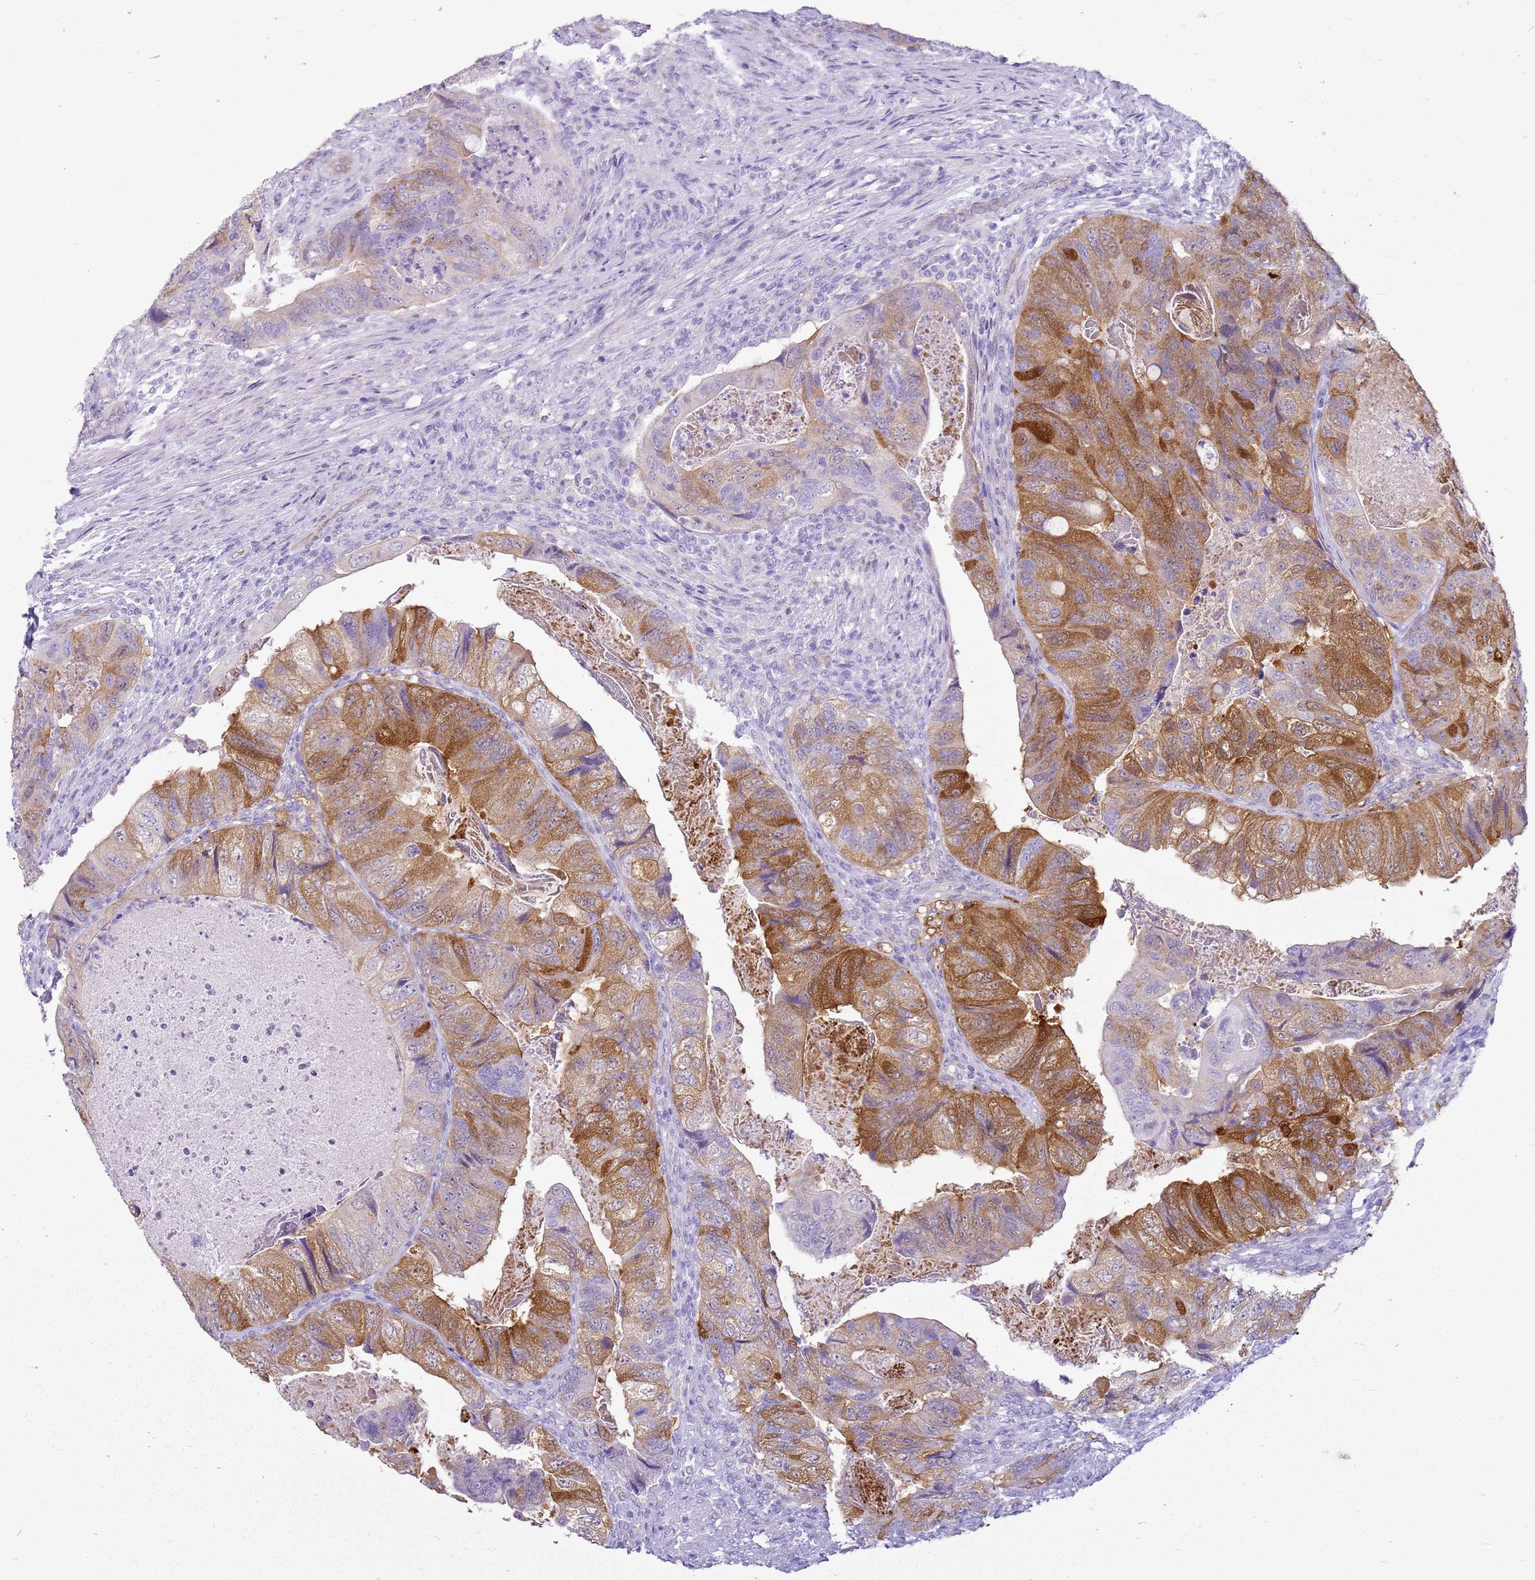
{"staining": {"intensity": "moderate", "quantity": ">75%", "location": "cytoplasmic/membranous"}, "tissue": "colorectal cancer", "cell_type": "Tumor cells", "image_type": "cancer", "snomed": [{"axis": "morphology", "description": "Adenocarcinoma, NOS"}, {"axis": "topography", "description": "Rectum"}], "caption": "DAB immunohistochemical staining of colorectal adenocarcinoma exhibits moderate cytoplasmic/membranous protein positivity in about >75% of tumor cells.", "gene": "SULT1E1", "patient": {"sex": "male", "age": 63}}